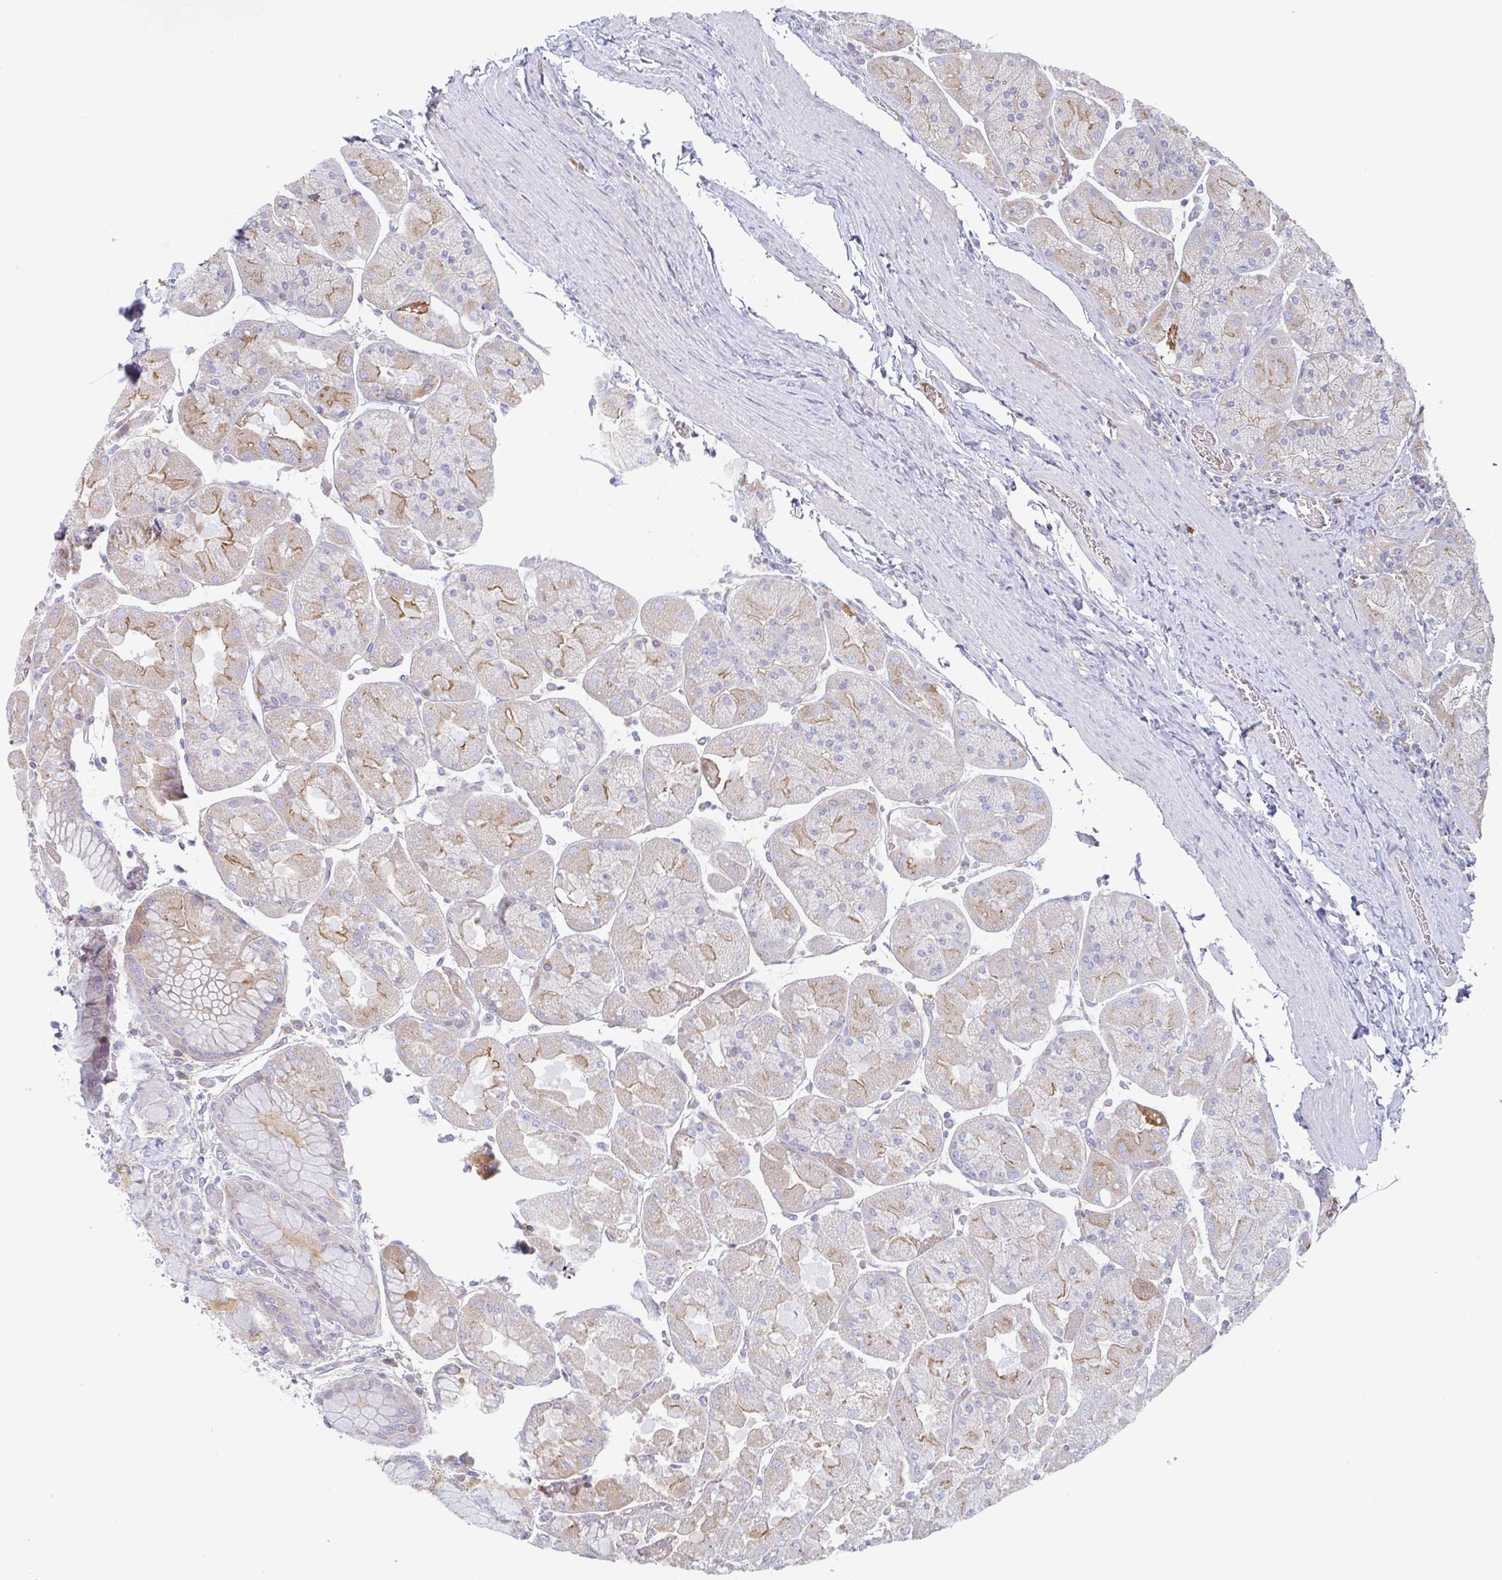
{"staining": {"intensity": "moderate", "quantity": "<25%", "location": "cytoplasmic/membranous"}, "tissue": "stomach", "cell_type": "Glandular cells", "image_type": "normal", "snomed": [{"axis": "morphology", "description": "Normal tissue, NOS"}, {"axis": "topography", "description": "Stomach"}], "caption": "Protein analysis of normal stomach reveals moderate cytoplasmic/membranous staining in about <25% of glandular cells. (Brightfield microscopy of DAB IHC at high magnification).", "gene": "AMPD2", "patient": {"sex": "female", "age": 61}}